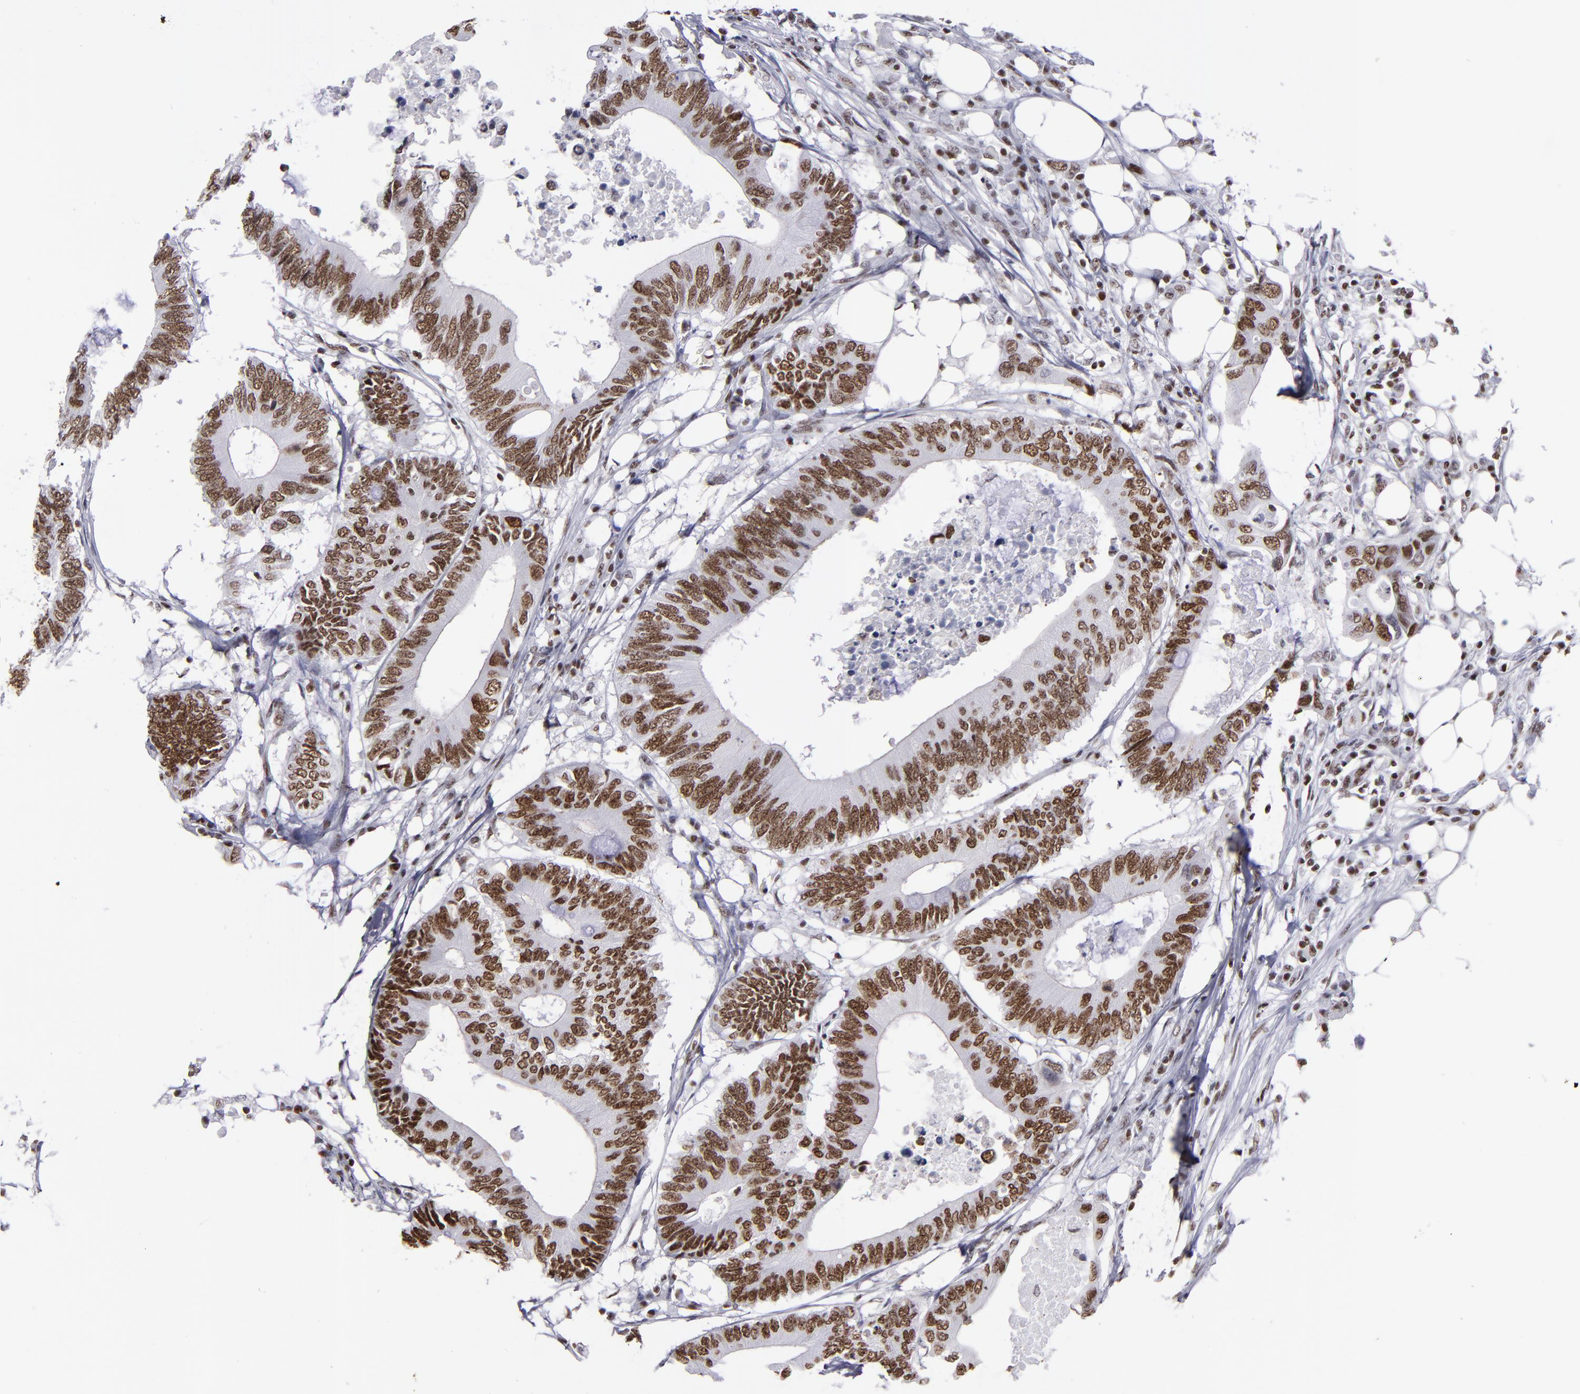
{"staining": {"intensity": "strong", "quantity": ">75%", "location": "nuclear"}, "tissue": "colorectal cancer", "cell_type": "Tumor cells", "image_type": "cancer", "snomed": [{"axis": "morphology", "description": "Adenocarcinoma, NOS"}, {"axis": "topography", "description": "Colon"}], "caption": "An IHC image of tumor tissue is shown. Protein staining in brown labels strong nuclear positivity in adenocarcinoma (colorectal) within tumor cells. The staining is performed using DAB (3,3'-diaminobenzidine) brown chromogen to label protein expression. The nuclei are counter-stained blue using hematoxylin.", "gene": "TERF2", "patient": {"sex": "male", "age": 71}}